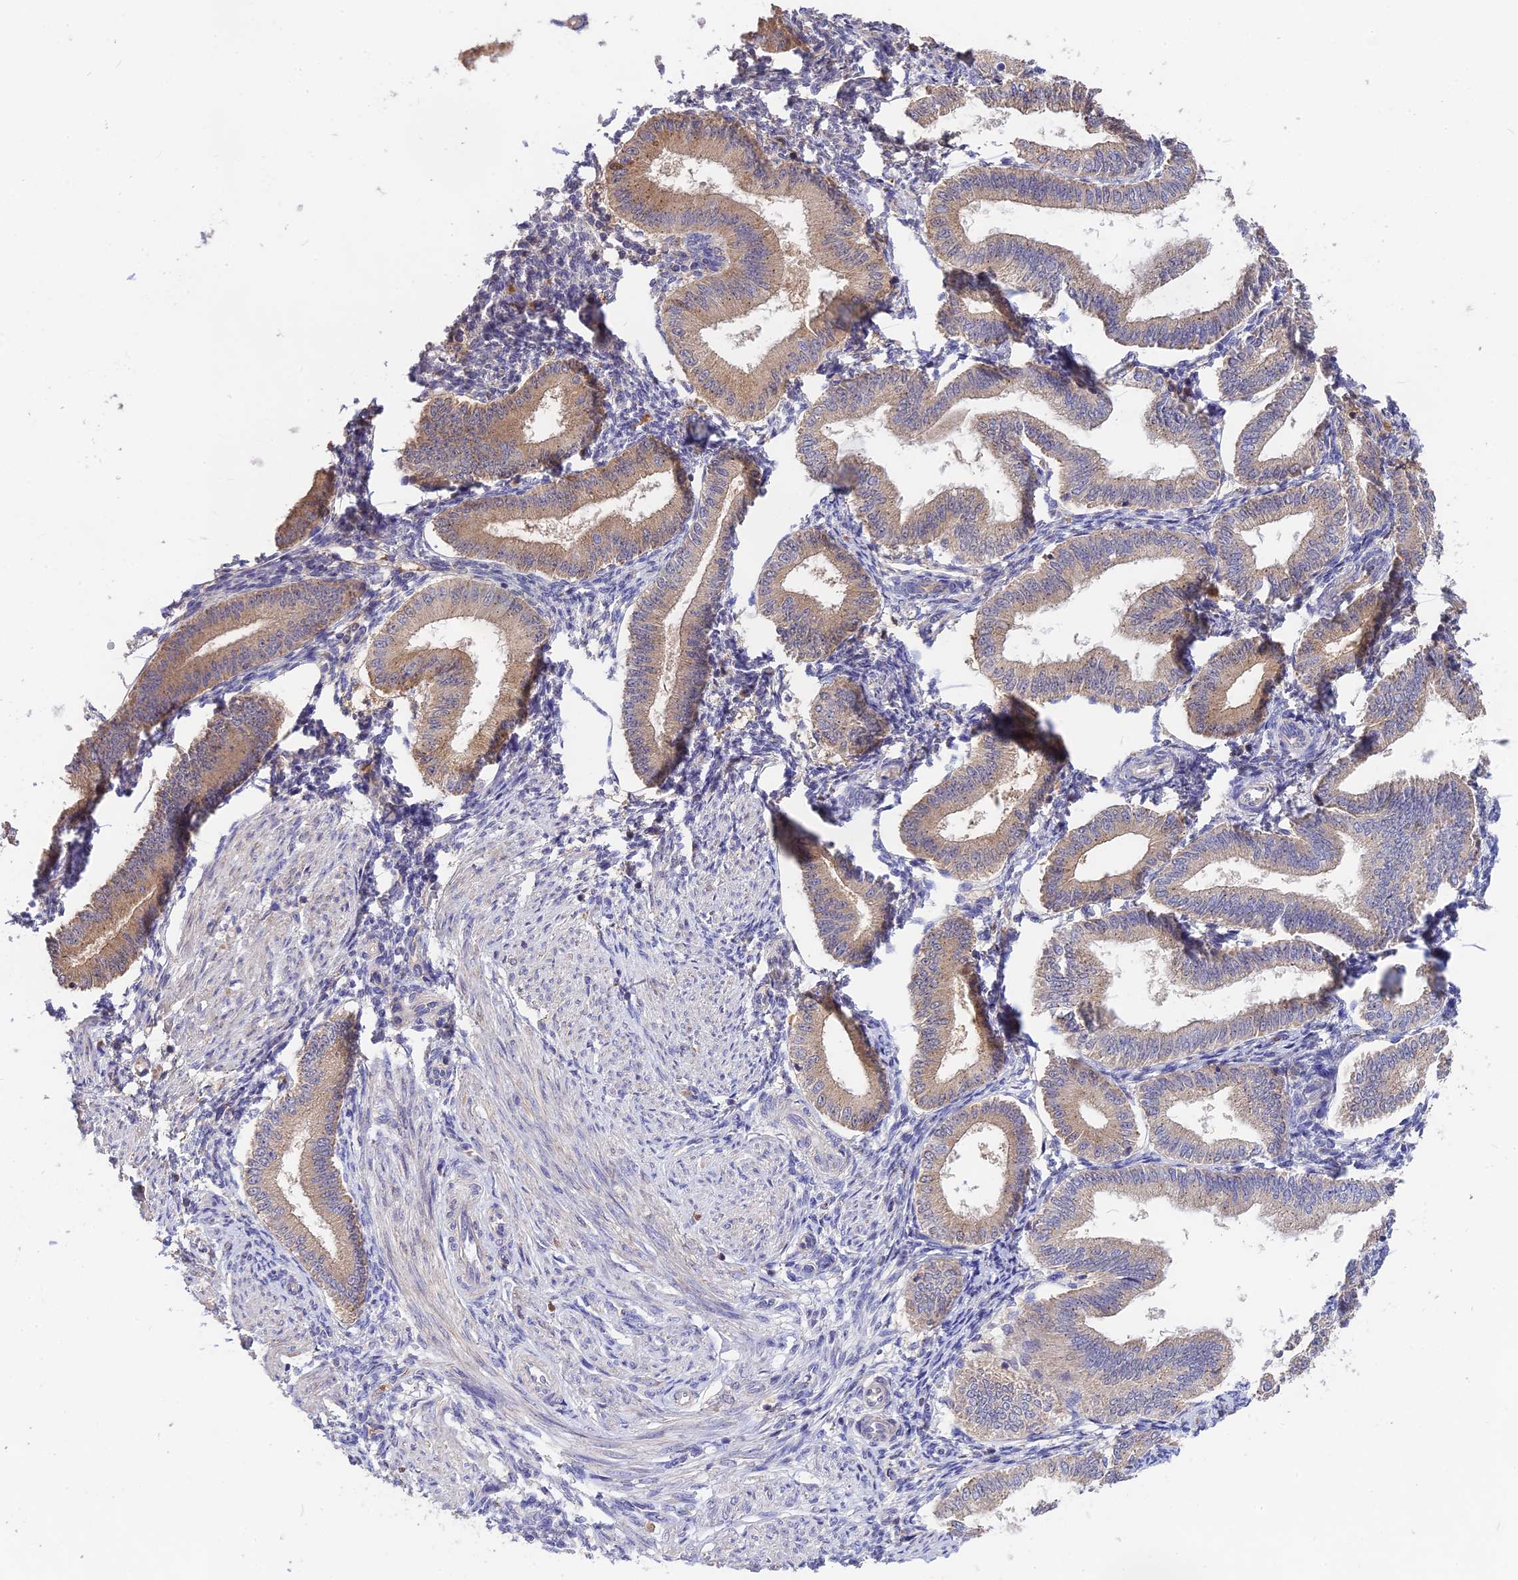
{"staining": {"intensity": "weak", "quantity": "25%-75%", "location": "cytoplasmic/membranous"}, "tissue": "endometrium", "cell_type": "Cells in endometrial stroma", "image_type": "normal", "snomed": [{"axis": "morphology", "description": "Normal tissue, NOS"}, {"axis": "topography", "description": "Endometrium"}], "caption": "High-magnification brightfield microscopy of benign endometrium stained with DAB (brown) and counterstained with hematoxylin (blue). cells in endometrial stroma exhibit weak cytoplasmic/membranous staining is appreciated in approximately25%-75% of cells. Nuclei are stained in blue.", "gene": "NUDT8", "patient": {"sex": "female", "age": 39}}